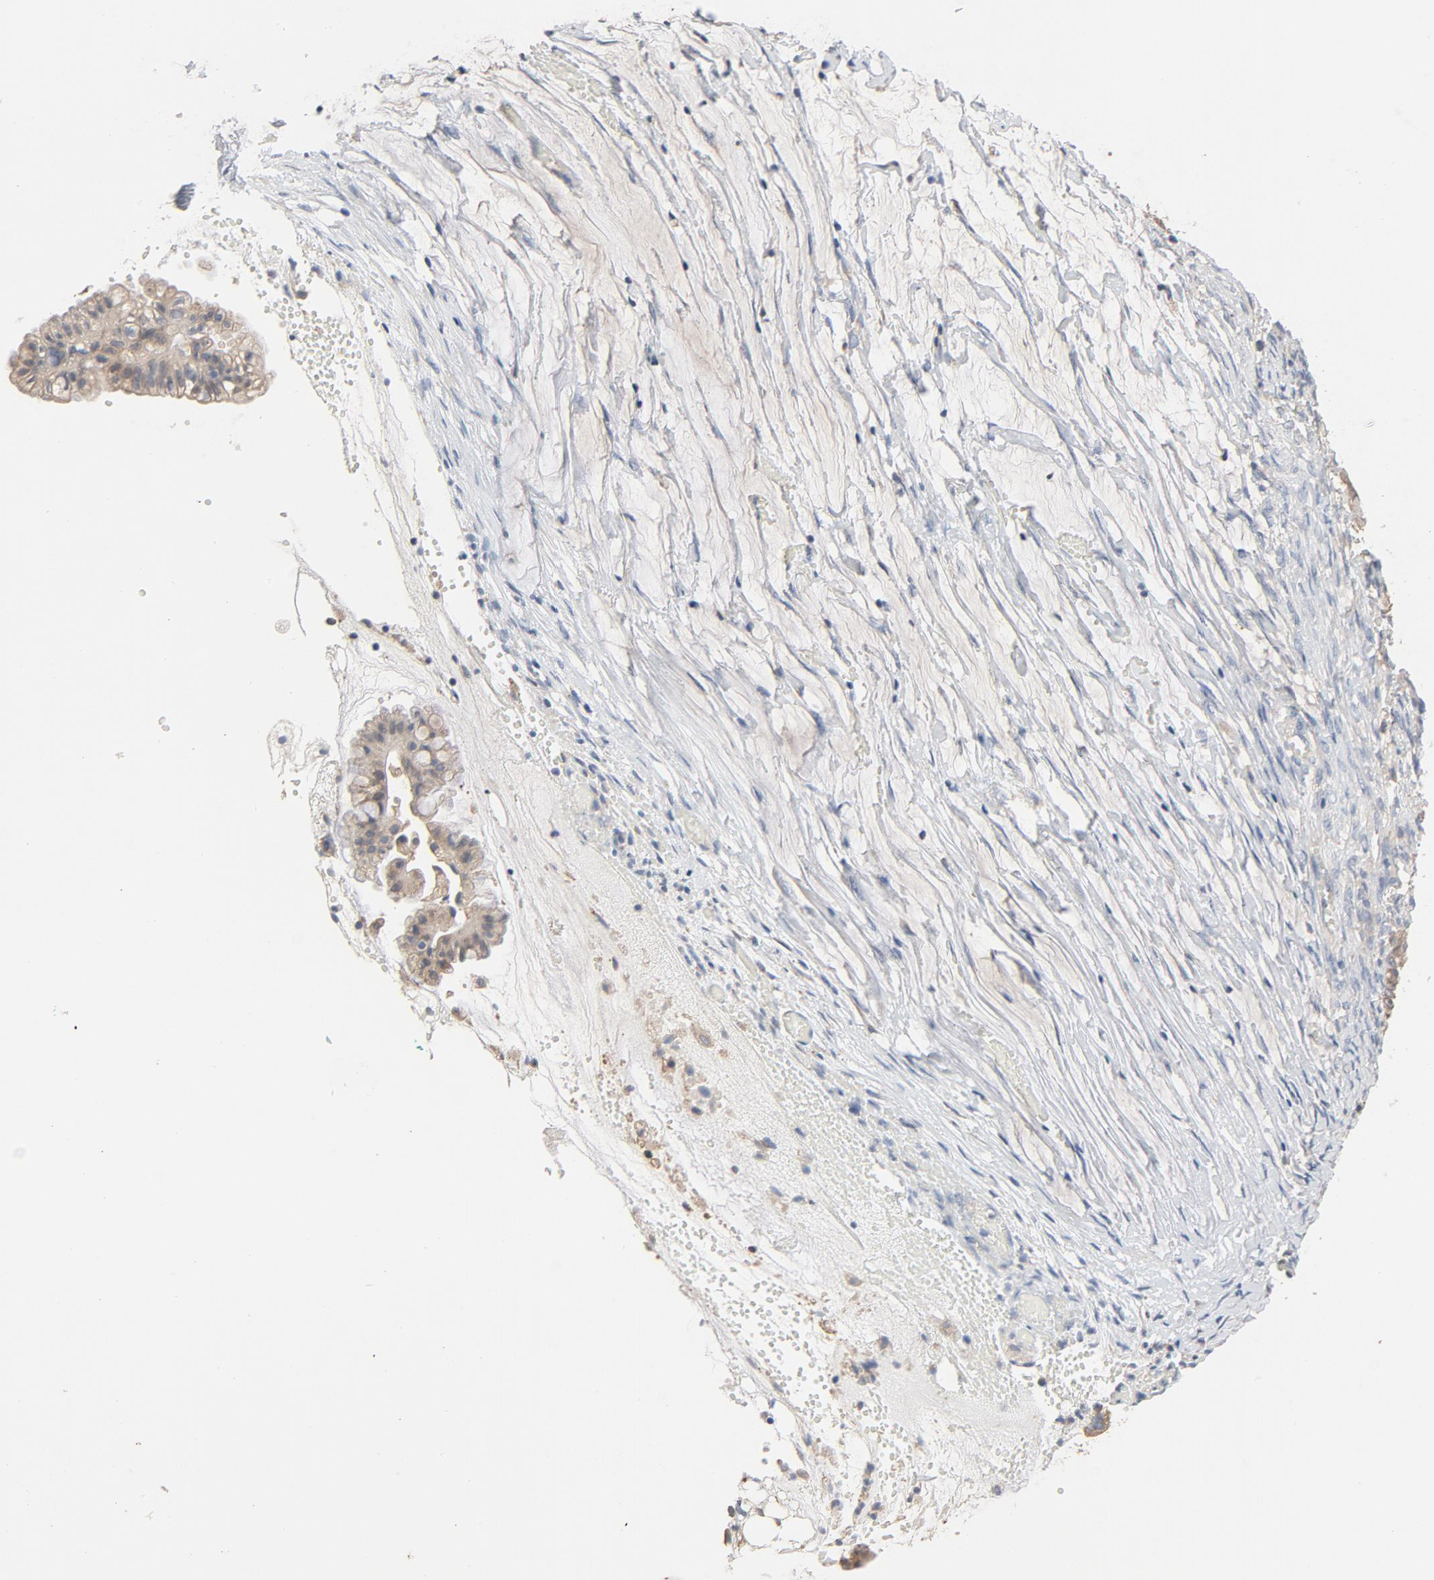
{"staining": {"intensity": "moderate", "quantity": ">75%", "location": "cytoplasmic/membranous"}, "tissue": "ovarian cancer", "cell_type": "Tumor cells", "image_type": "cancer", "snomed": [{"axis": "morphology", "description": "Cystadenocarcinoma, mucinous, NOS"}, {"axis": "topography", "description": "Ovary"}], "caption": "Immunohistochemical staining of human mucinous cystadenocarcinoma (ovarian) reveals medium levels of moderate cytoplasmic/membranous positivity in approximately >75% of tumor cells.", "gene": "TLR4", "patient": {"sex": "female", "age": 57}}